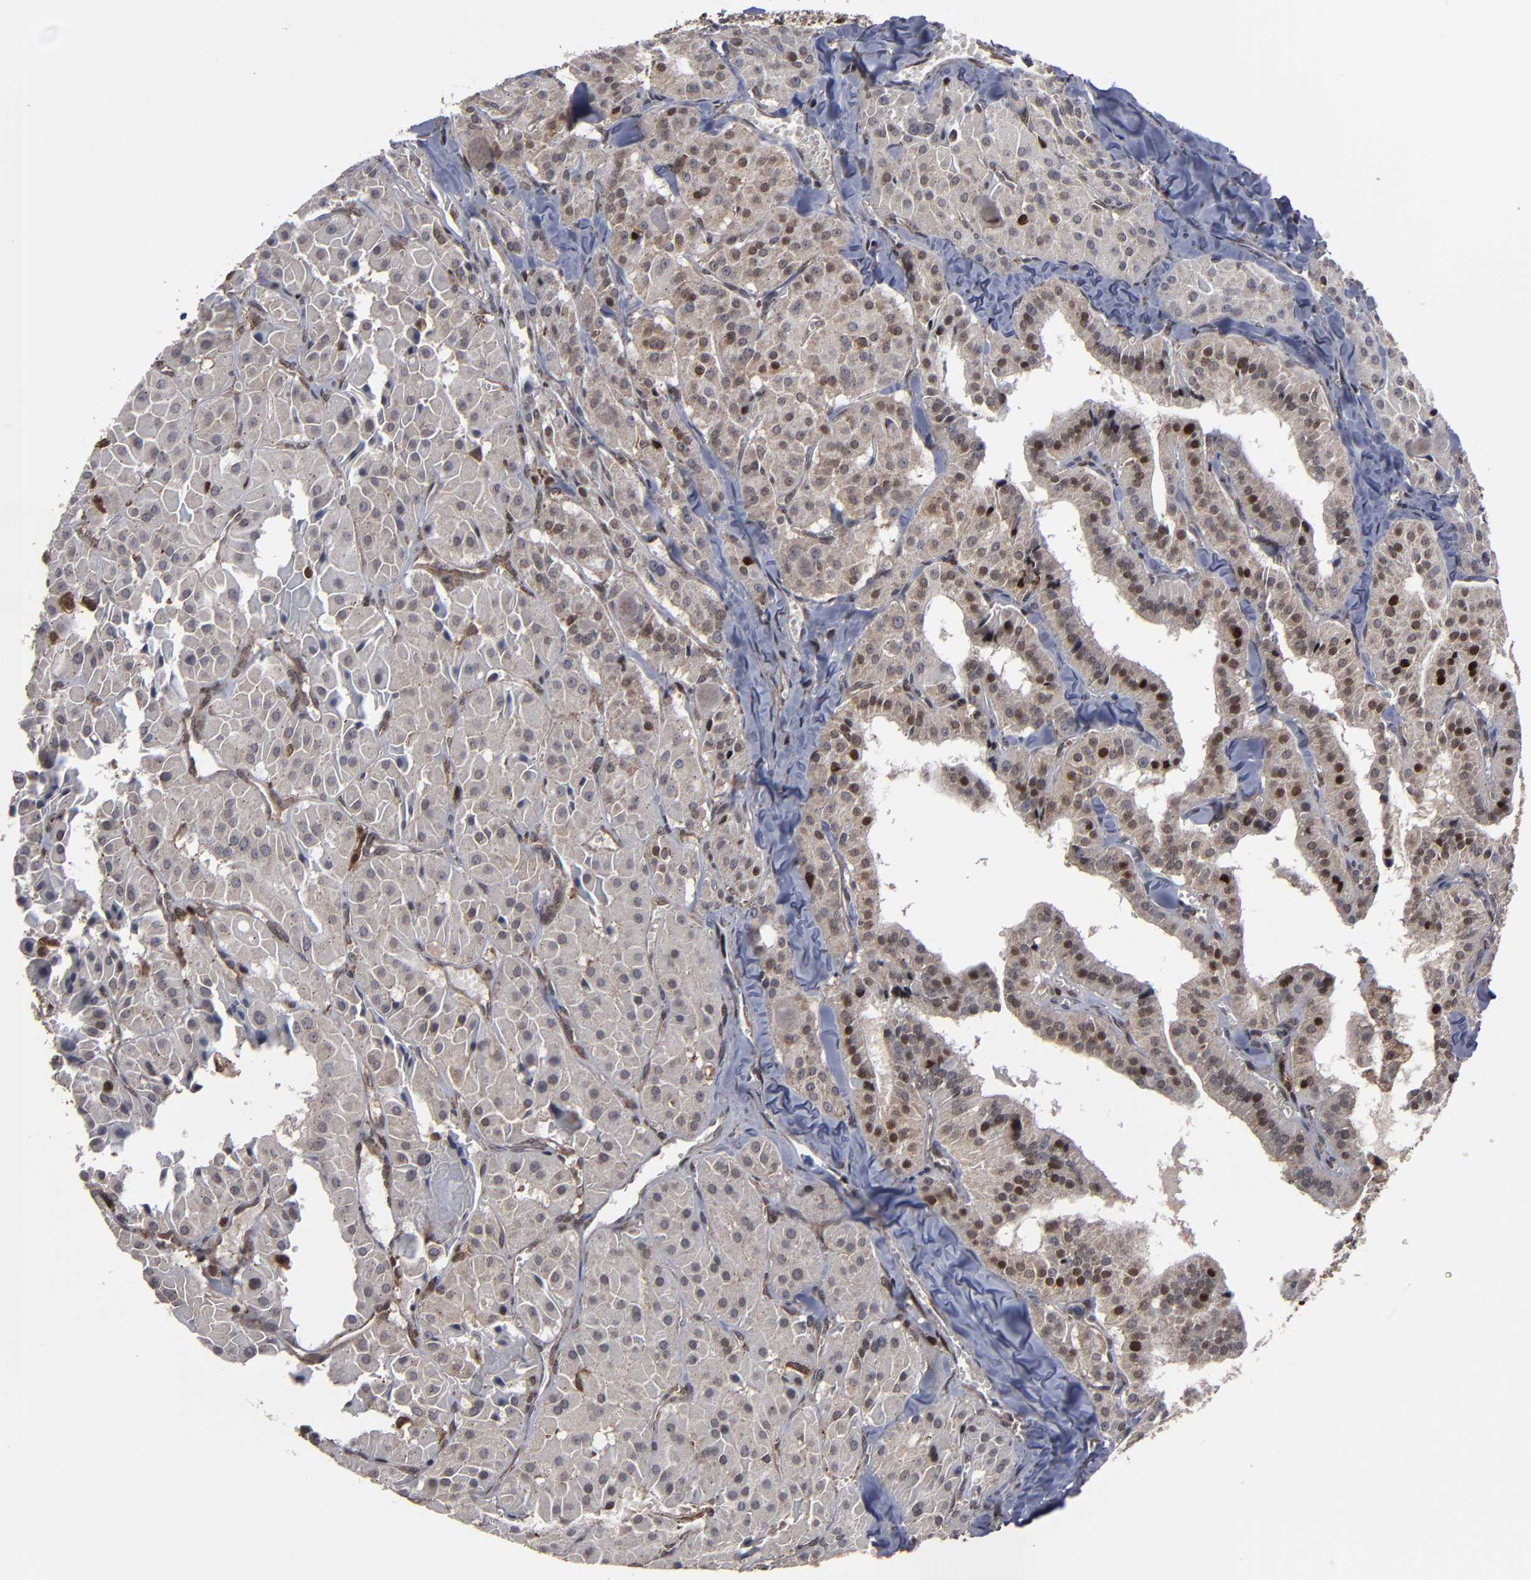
{"staining": {"intensity": "moderate", "quantity": "25%-75%", "location": "cytoplasmic/membranous,nuclear"}, "tissue": "thyroid cancer", "cell_type": "Tumor cells", "image_type": "cancer", "snomed": [{"axis": "morphology", "description": "Carcinoma, NOS"}, {"axis": "topography", "description": "Thyroid gland"}], "caption": "IHC of human thyroid cancer shows medium levels of moderate cytoplasmic/membranous and nuclear positivity in about 25%-75% of tumor cells. The staining is performed using DAB (3,3'-diaminobenzidine) brown chromogen to label protein expression. The nuclei are counter-stained blue using hematoxylin.", "gene": "KIAA2026", "patient": {"sex": "male", "age": 76}}